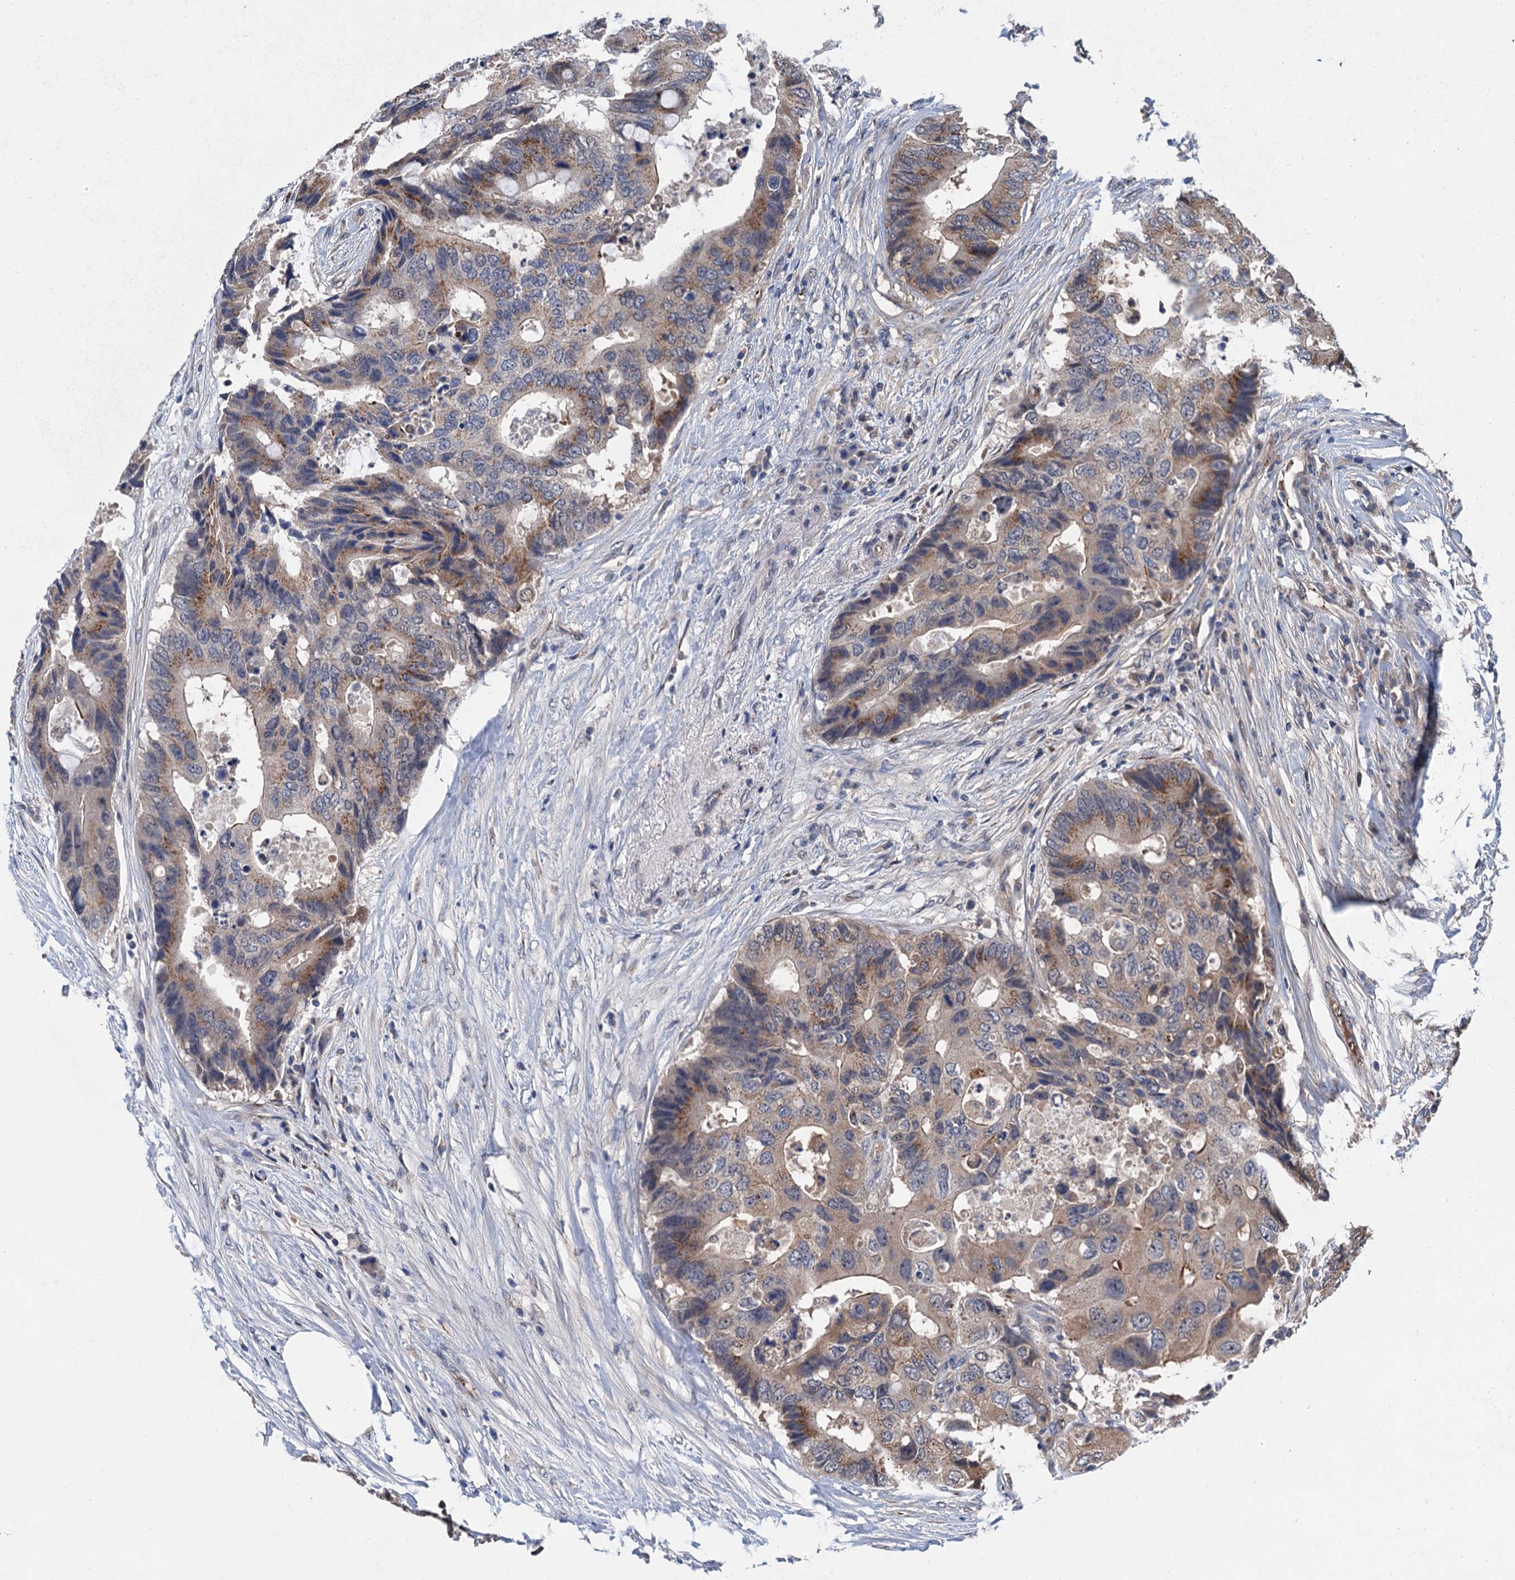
{"staining": {"intensity": "moderate", "quantity": "<25%", "location": "cytoplasmic/membranous"}, "tissue": "colorectal cancer", "cell_type": "Tumor cells", "image_type": "cancer", "snomed": [{"axis": "morphology", "description": "Adenocarcinoma, NOS"}, {"axis": "topography", "description": "Colon"}], "caption": "Immunohistochemistry (DAB) staining of colorectal adenocarcinoma exhibits moderate cytoplasmic/membranous protein positivity in about <25% of tumor cells.", "gene": "TRAF7", "patient": {"sex": "male", "age": 71}}